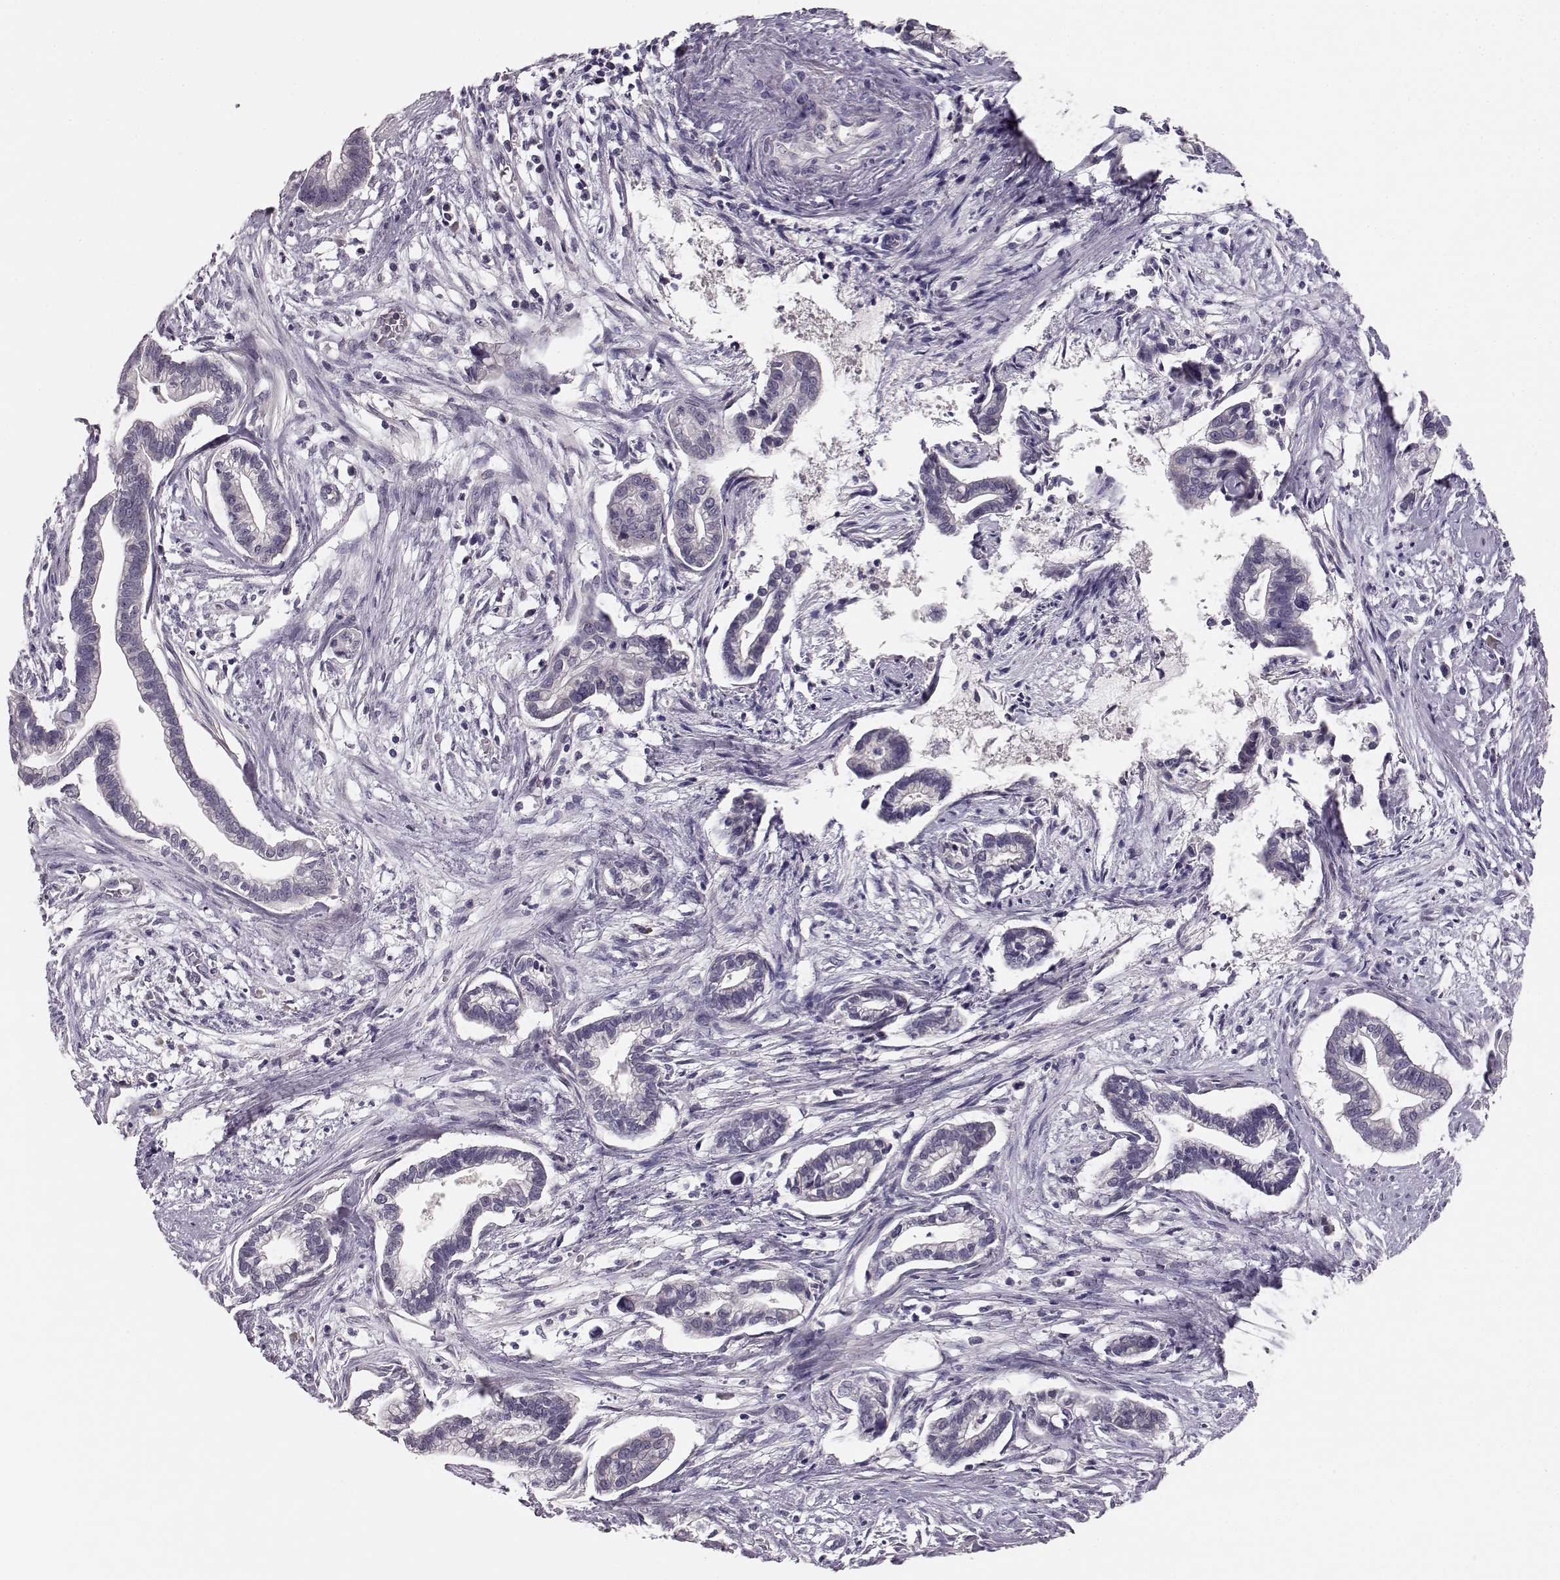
{"staining": {"intensity": "negative", "quantity": "none", "location": "none"}, "tissue": "cervical cancer", "cell_type": "Tumor cells", "image_type": "cancer", "snomed": [{"axis": "morphology", "description": "Adenocarcinoma, NOS"}, {"axis": "topography", "description": "Cervix"}], "caption": "The immunohistochemistry (IHC) photomicrograph has no significant staining in tumor cells of cervical adenocarcinoma tissue.", "gene": "BFSP2", "patient": {"sex": "female", "age": 62}}